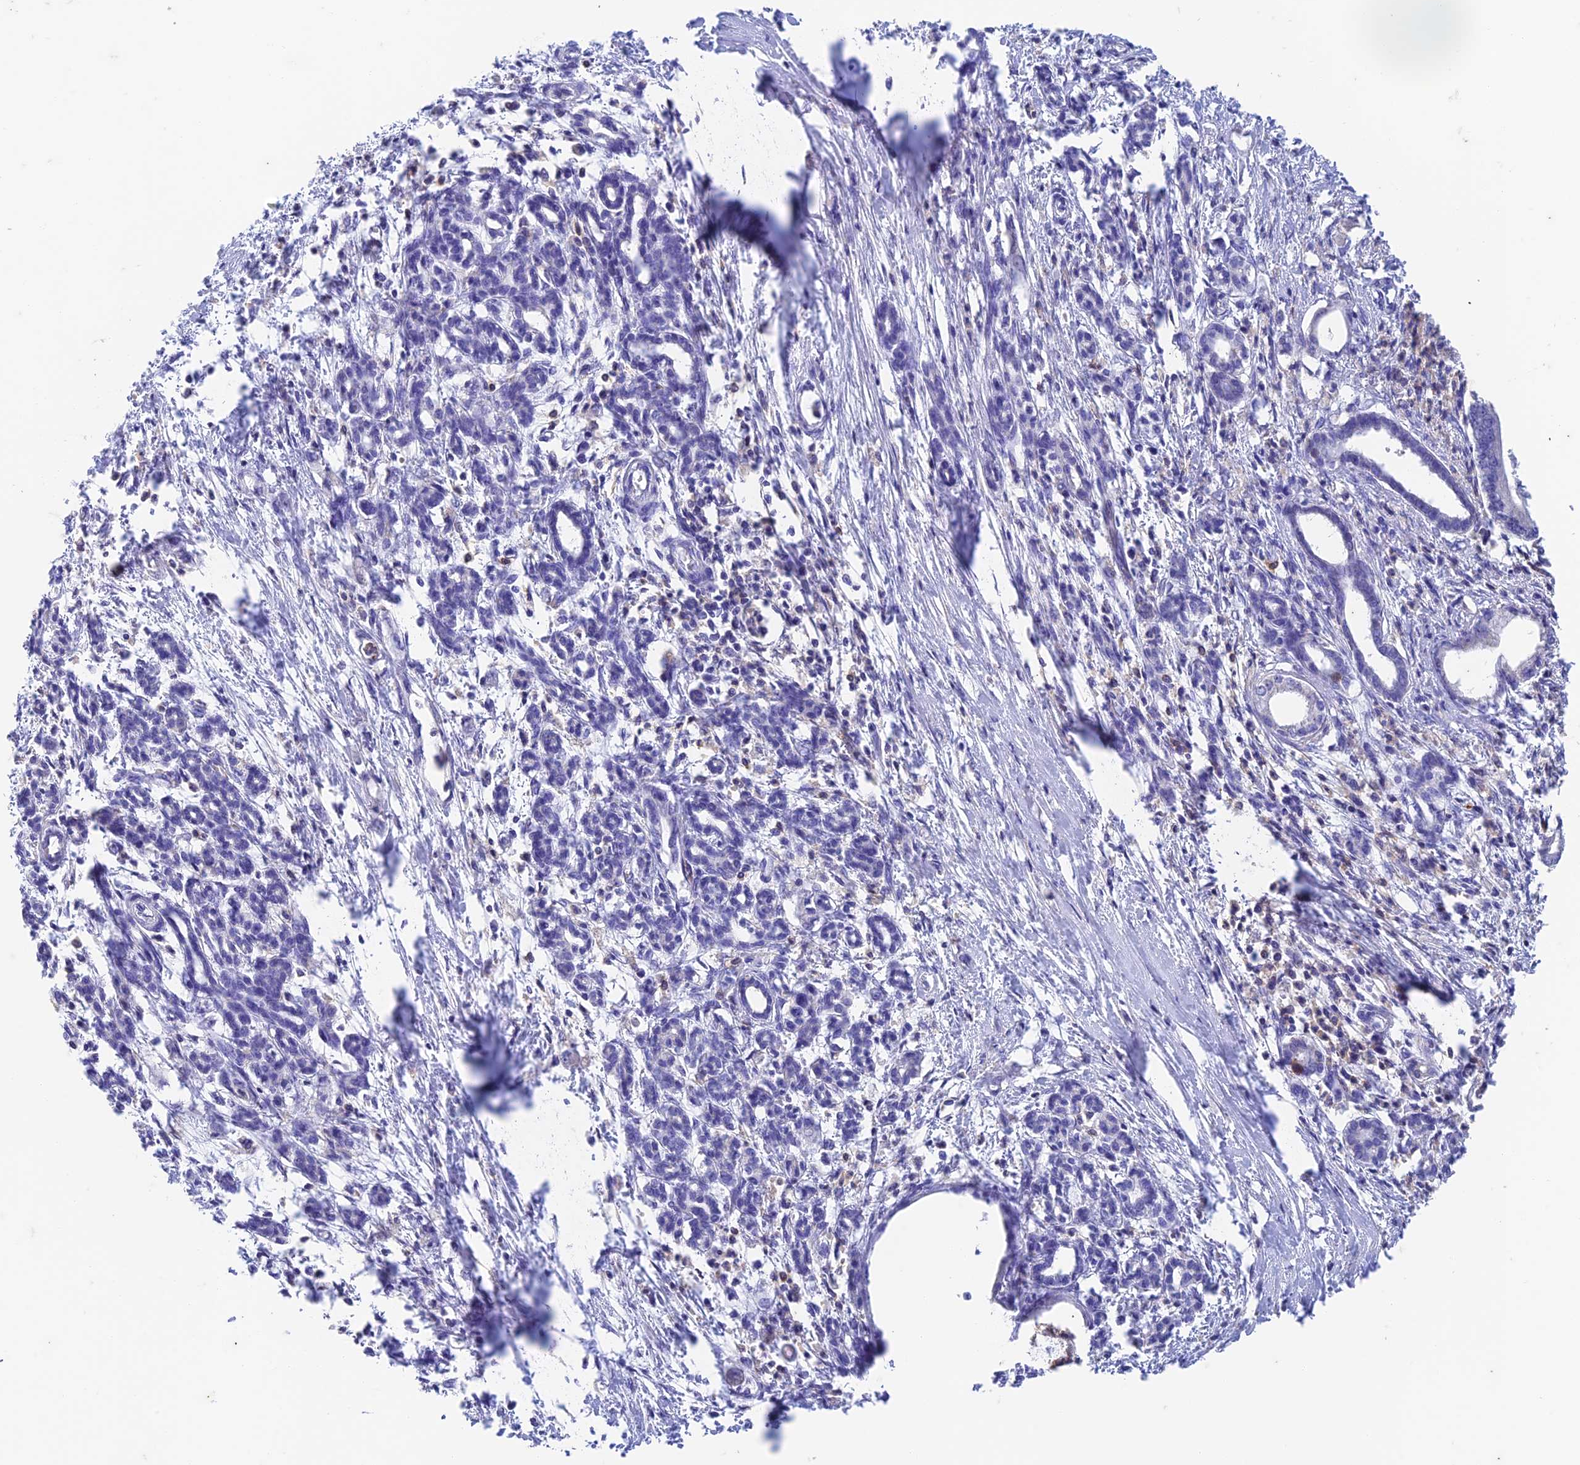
{"staining": {"intensity": "negative", "quantity": "none", "location": "none"}, "tissue": "pancreatic cancer", "cell_type": "Tumor cells", "image_type": "cancer", "snomed": [{"axis": "morphology", "description": "Adenocarcinoma, NOS"}, {"axis": "topography", "description": "Pancreas"}], "caption": "Tumor cells show no significant protein staining in pancreatic cancer.", "gene": "FGF7", "patient": {"sex": "female", "age": 55}}